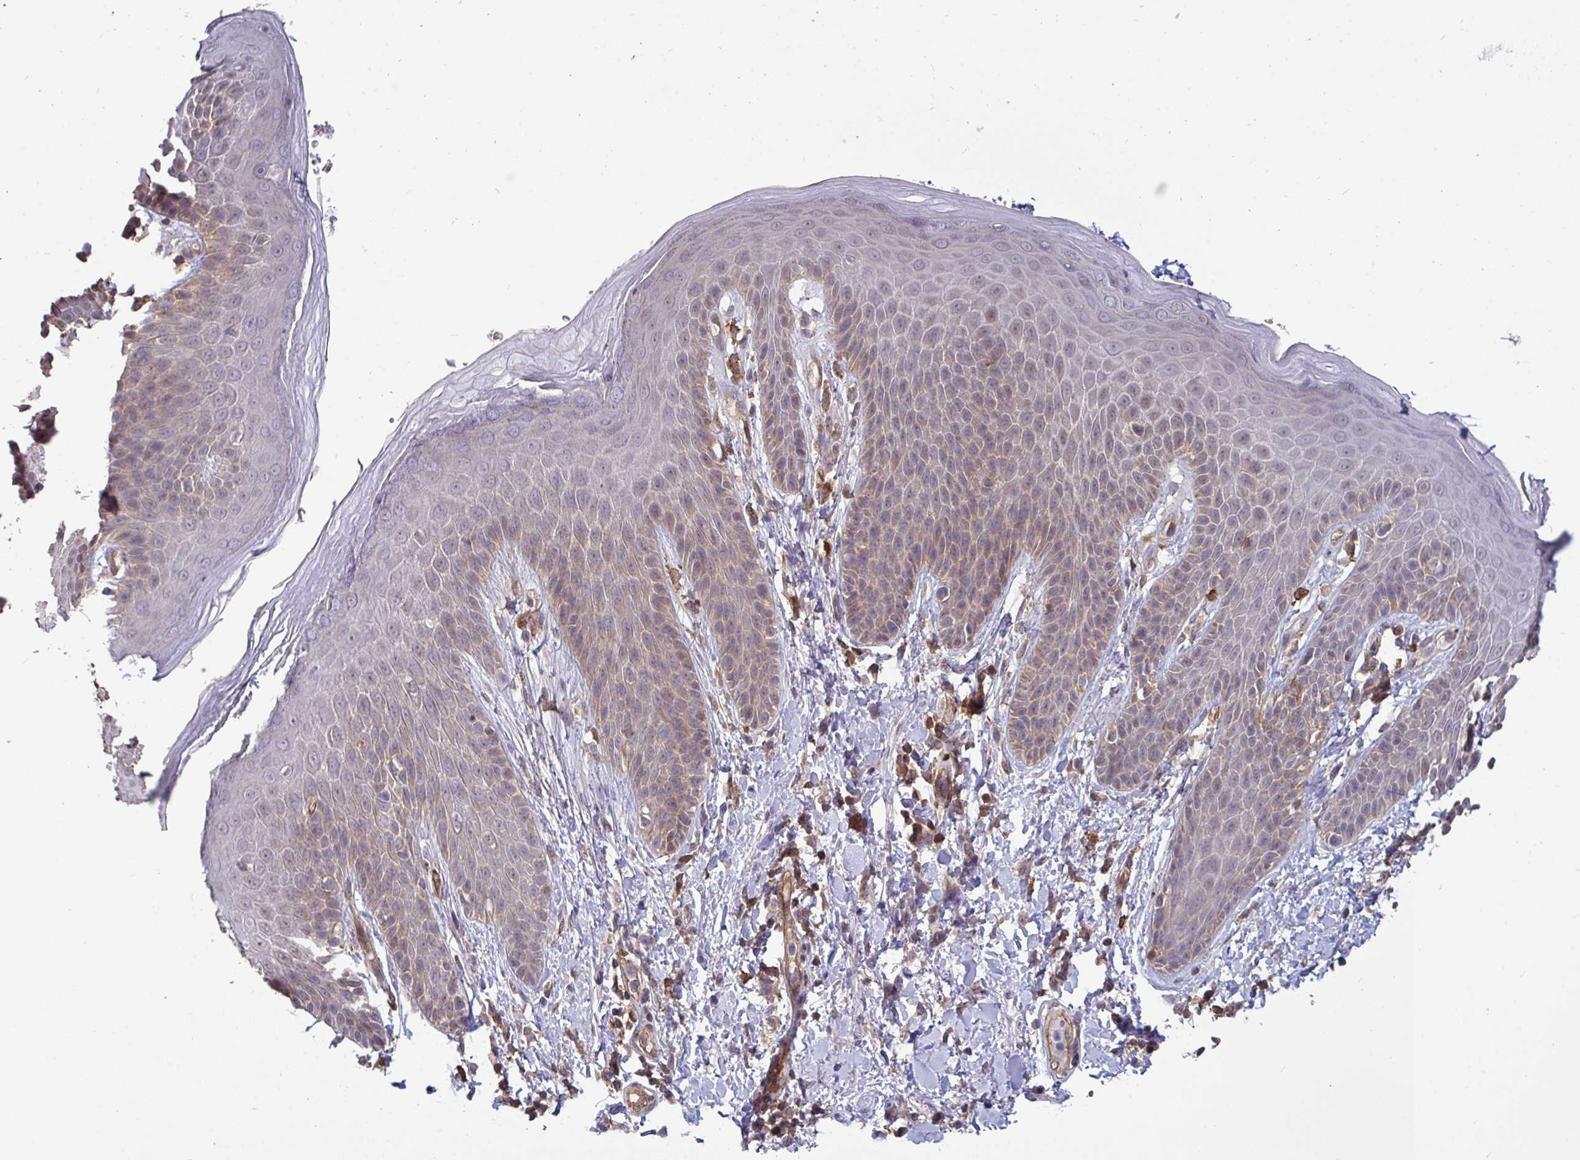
{"staining": {"intensity": "weak", "quantity": "<25%", "location": "cytoplasmic/membranous"}, "tissue": "skin", "cell_type": "Epidermal cells", "image_type": "normal", "snomed": [{"axis": "morphology", "description": "Normal tissue, NOS"}, {"axis": "topography", "description": "Anal"}, {"axis": "topography", "description": "Peripheral nerve tissue"}], "caption": "Protein analysis of benign skin exhibits no significant positivity in epidermal cells. (Stains: DAB IHC with hematoxylin counter stain, Microscopy: brightfield microscopy at high magnification).", "gene": "ISCU", "patient": {"sex": "male", "age": 51}}